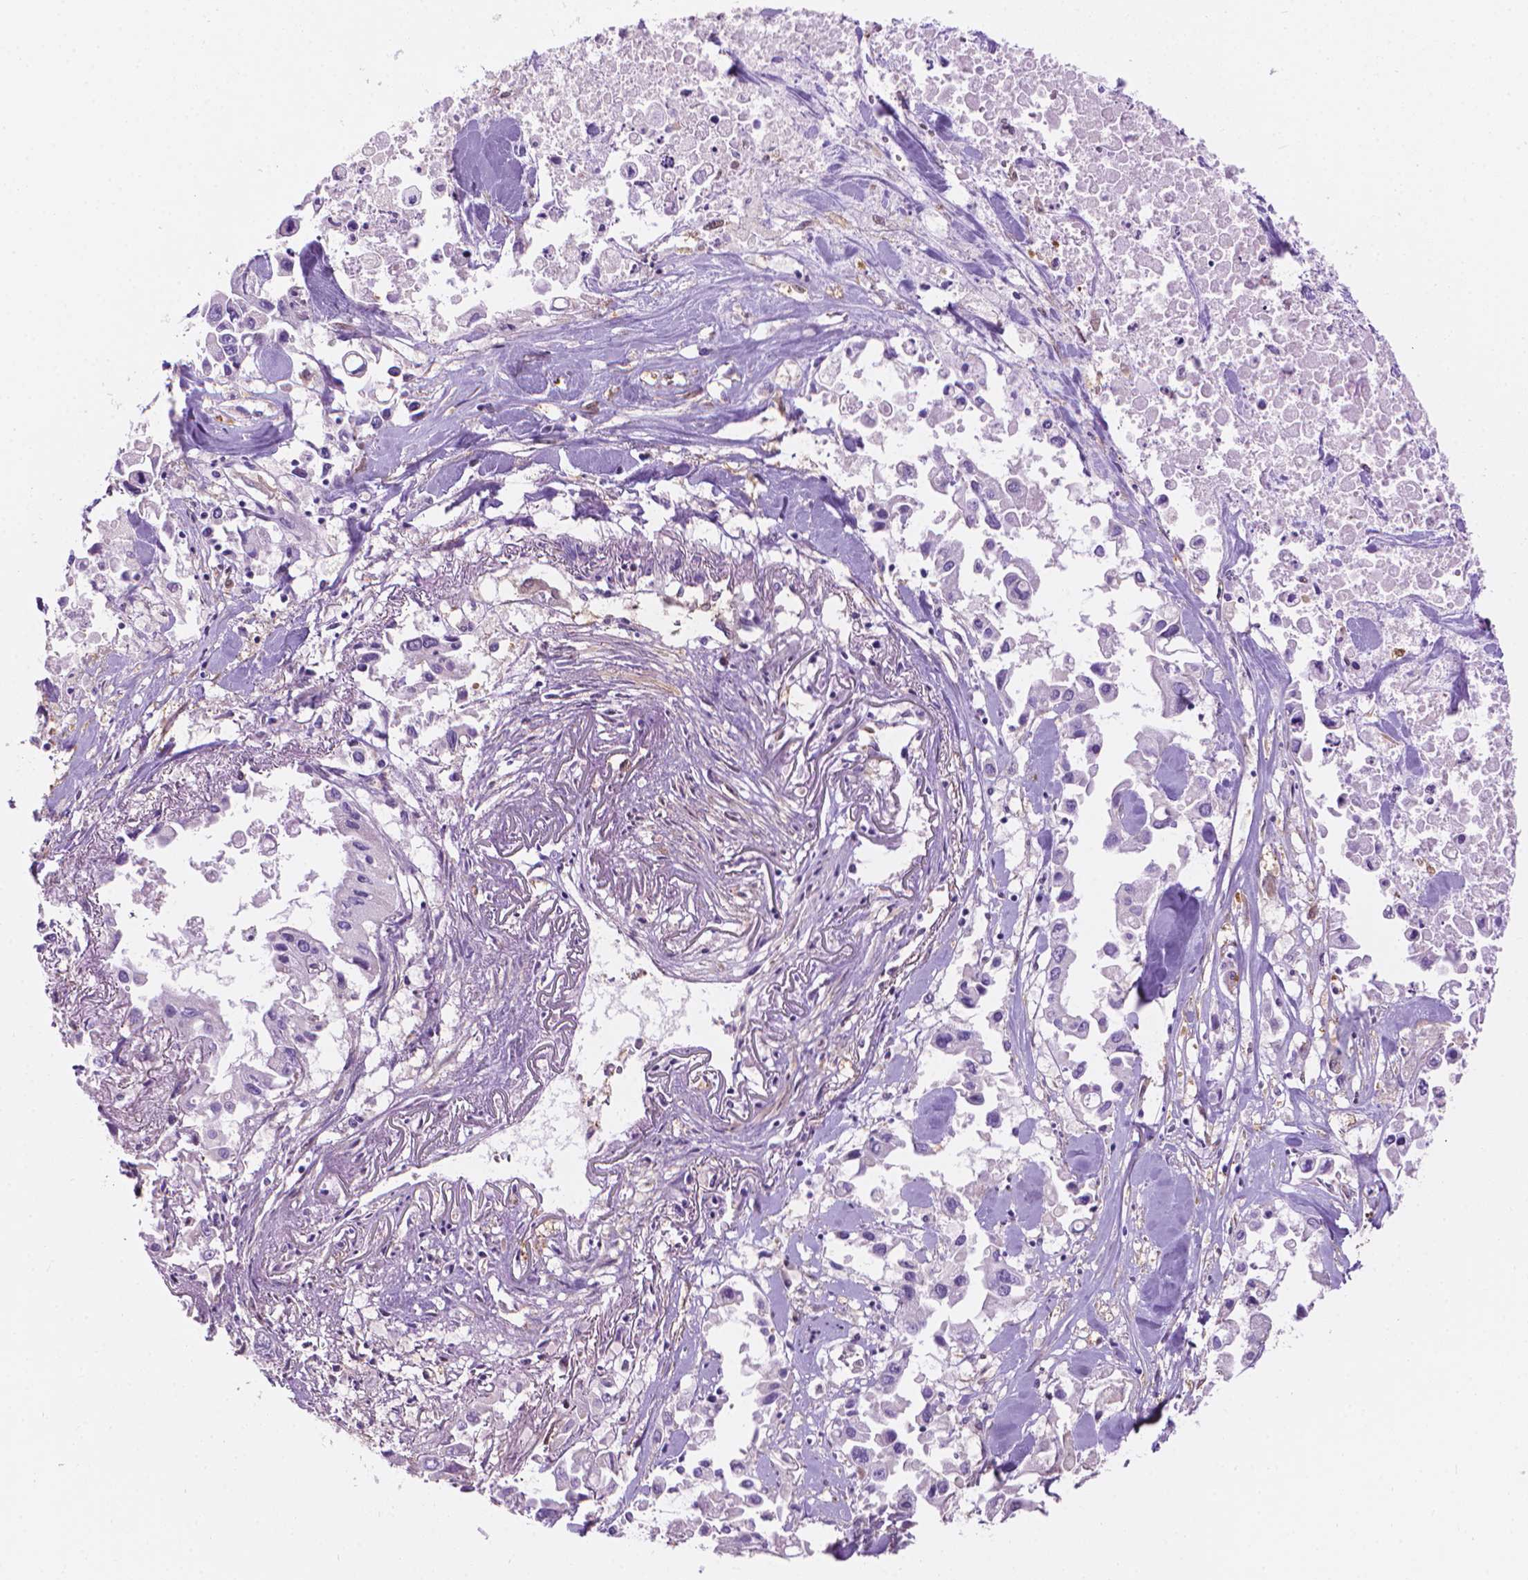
{"staining": {"intensity": "negative", "quantity": "none", "location": "none"}, "tissue": "pancreatic cancer", "cell_type": "Tumor cells", "image_type": "cancer", "snomed": [{"axis": "morphology", "description": "Adenocarcinoma, NOS"}, {"axis": "topography", "description": "Pancreas"}], "caption": "DAB immunohistochemical staining of human adenocarcinoma (pancreatic) demonstrates no significant staining in tumor cells. The staining is performed using DAB (3,3'-diaminobenzidine) brown chromogen with nuclei counter-stained in using hematoxylin.", "gene": "CLIC4", "patient": {"sex": "female", "age": 83}}